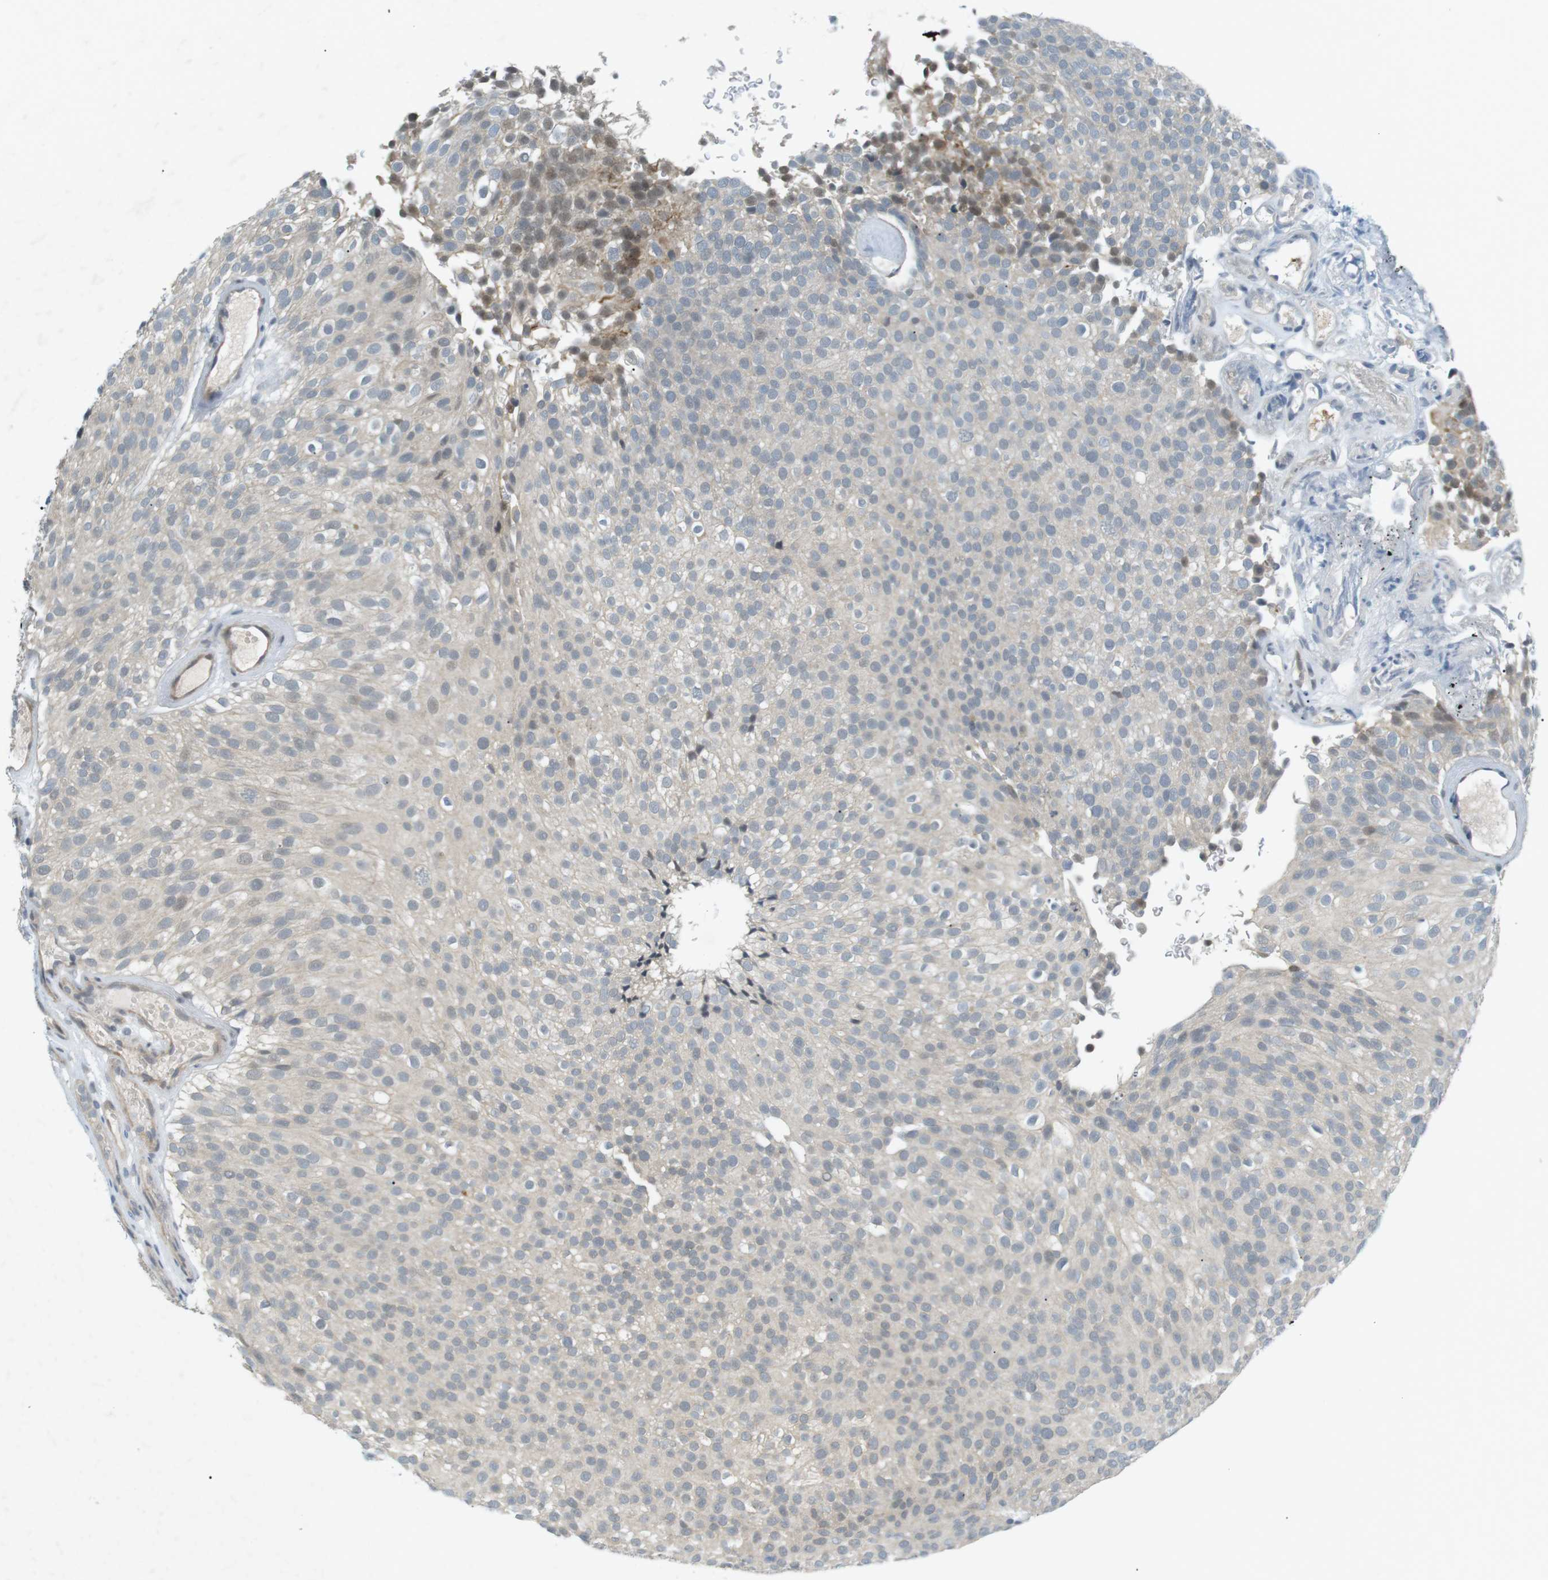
{"staining": {"intensity": "weak", "quantity": "<25%", "location": "cytoplasmic/membranous"}, "tissue": "urothelial cancer", "cell_type": "Tumor cells", "image_type": "cancer", "snomed": [{"axis": "morphology", "description": "Urothelial carcinoma, Low grade"}, {"axis": "topography", "description": "Urinary bladder"}], "caption": "Urothelial cancer stained for a protein using immunohistochemistry reveals no positivity tumor cells.", "gene": "RTN3", "patient": {"sex": "male", "age": 78}}